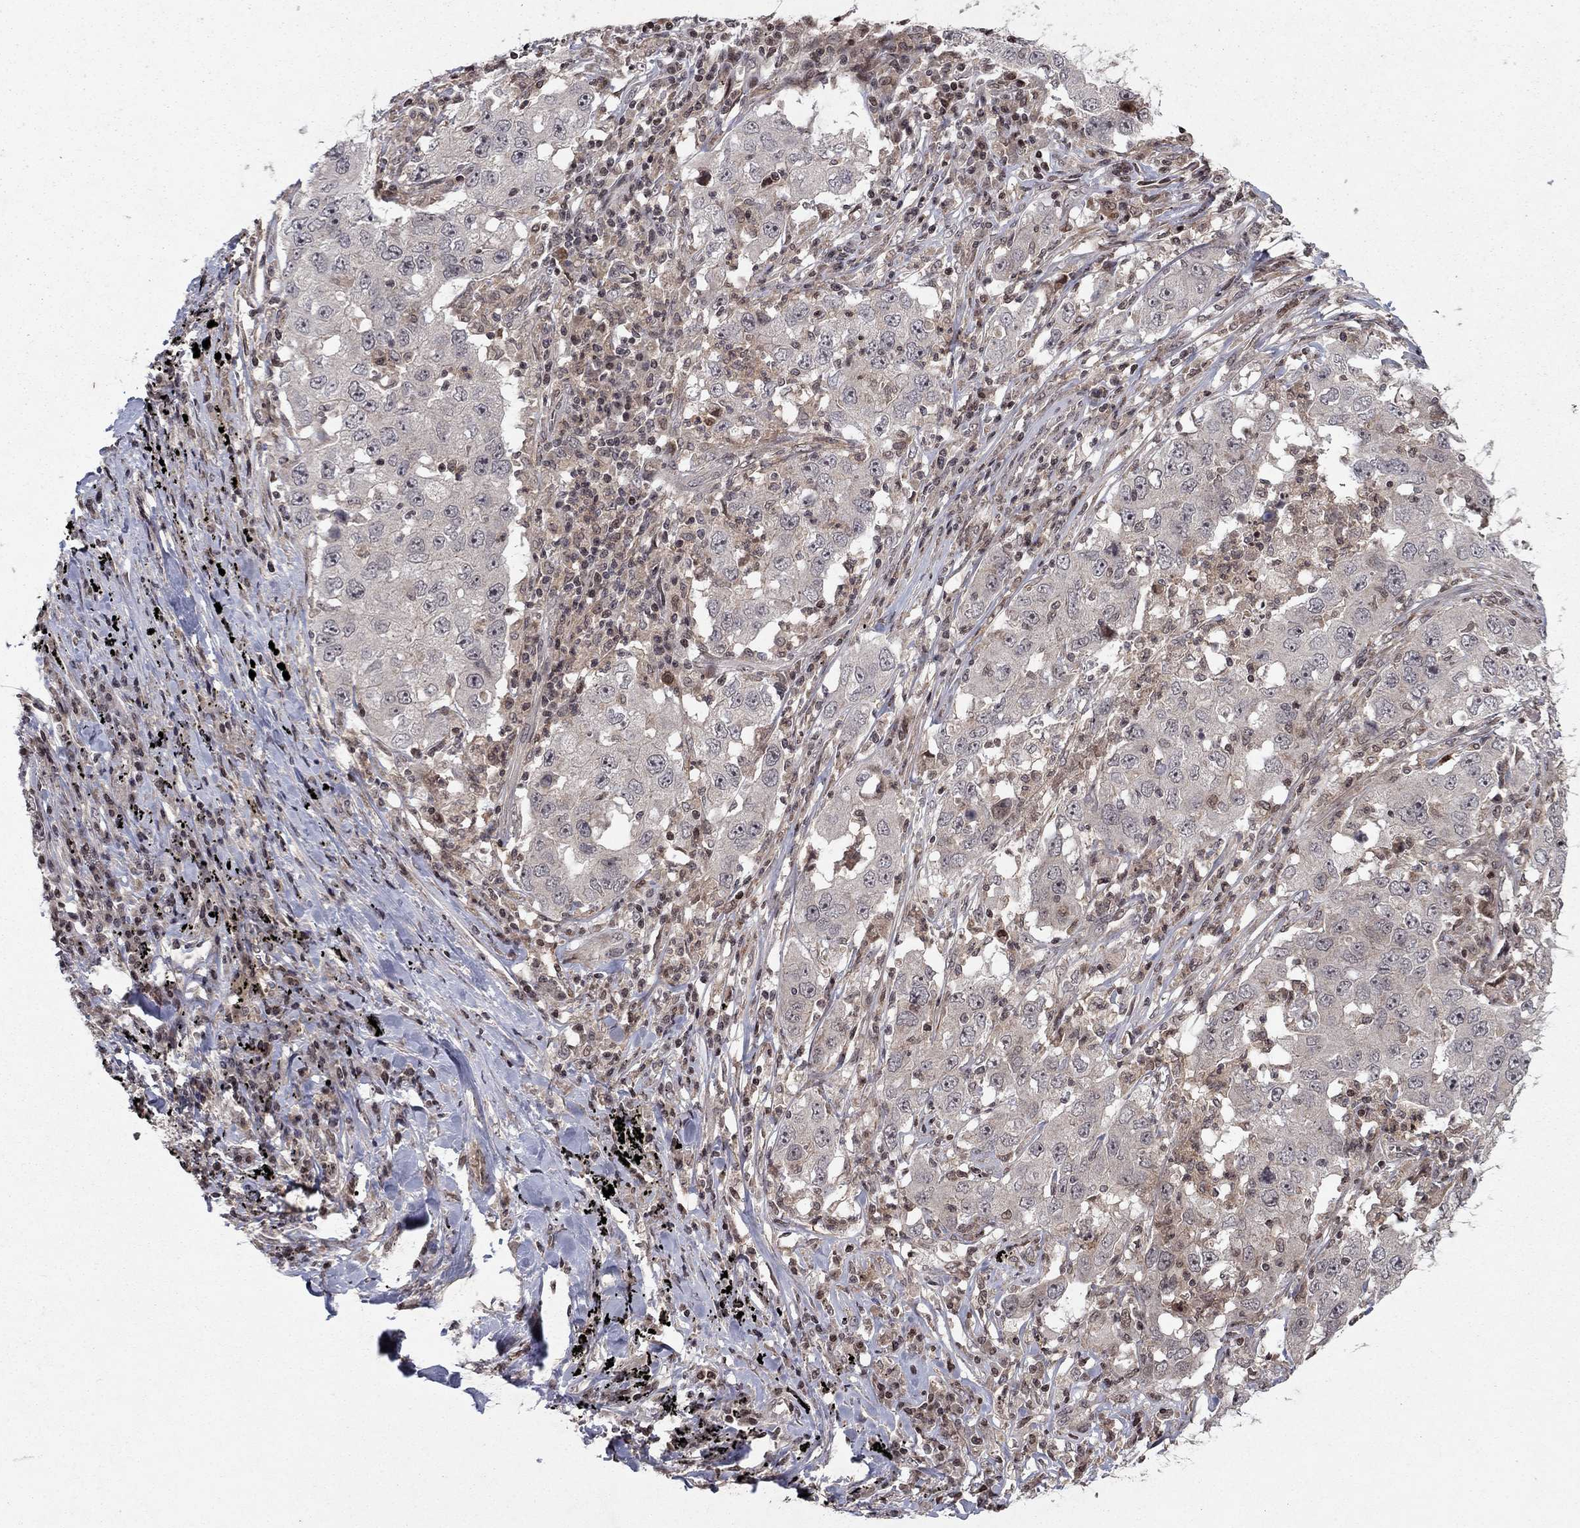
{"staining": {"intensity": "negative", "quantity": "none", "location": "none"}, "tissue": "lung cancer", "cell_type": "Tumor cells", "image_type": "cancer", "snomed": [{"axis": "morphology", "description": "Adenocarcinoma, NOS"}, {"axis": "topography", "description": "Lung"}], "caption": "The micrograph demonstrates no significant expression in tumor cells of lung cancer (adenocarcinoma).", "gene": "SORBS1", "patient": {"sex": "male", "age": 73}}